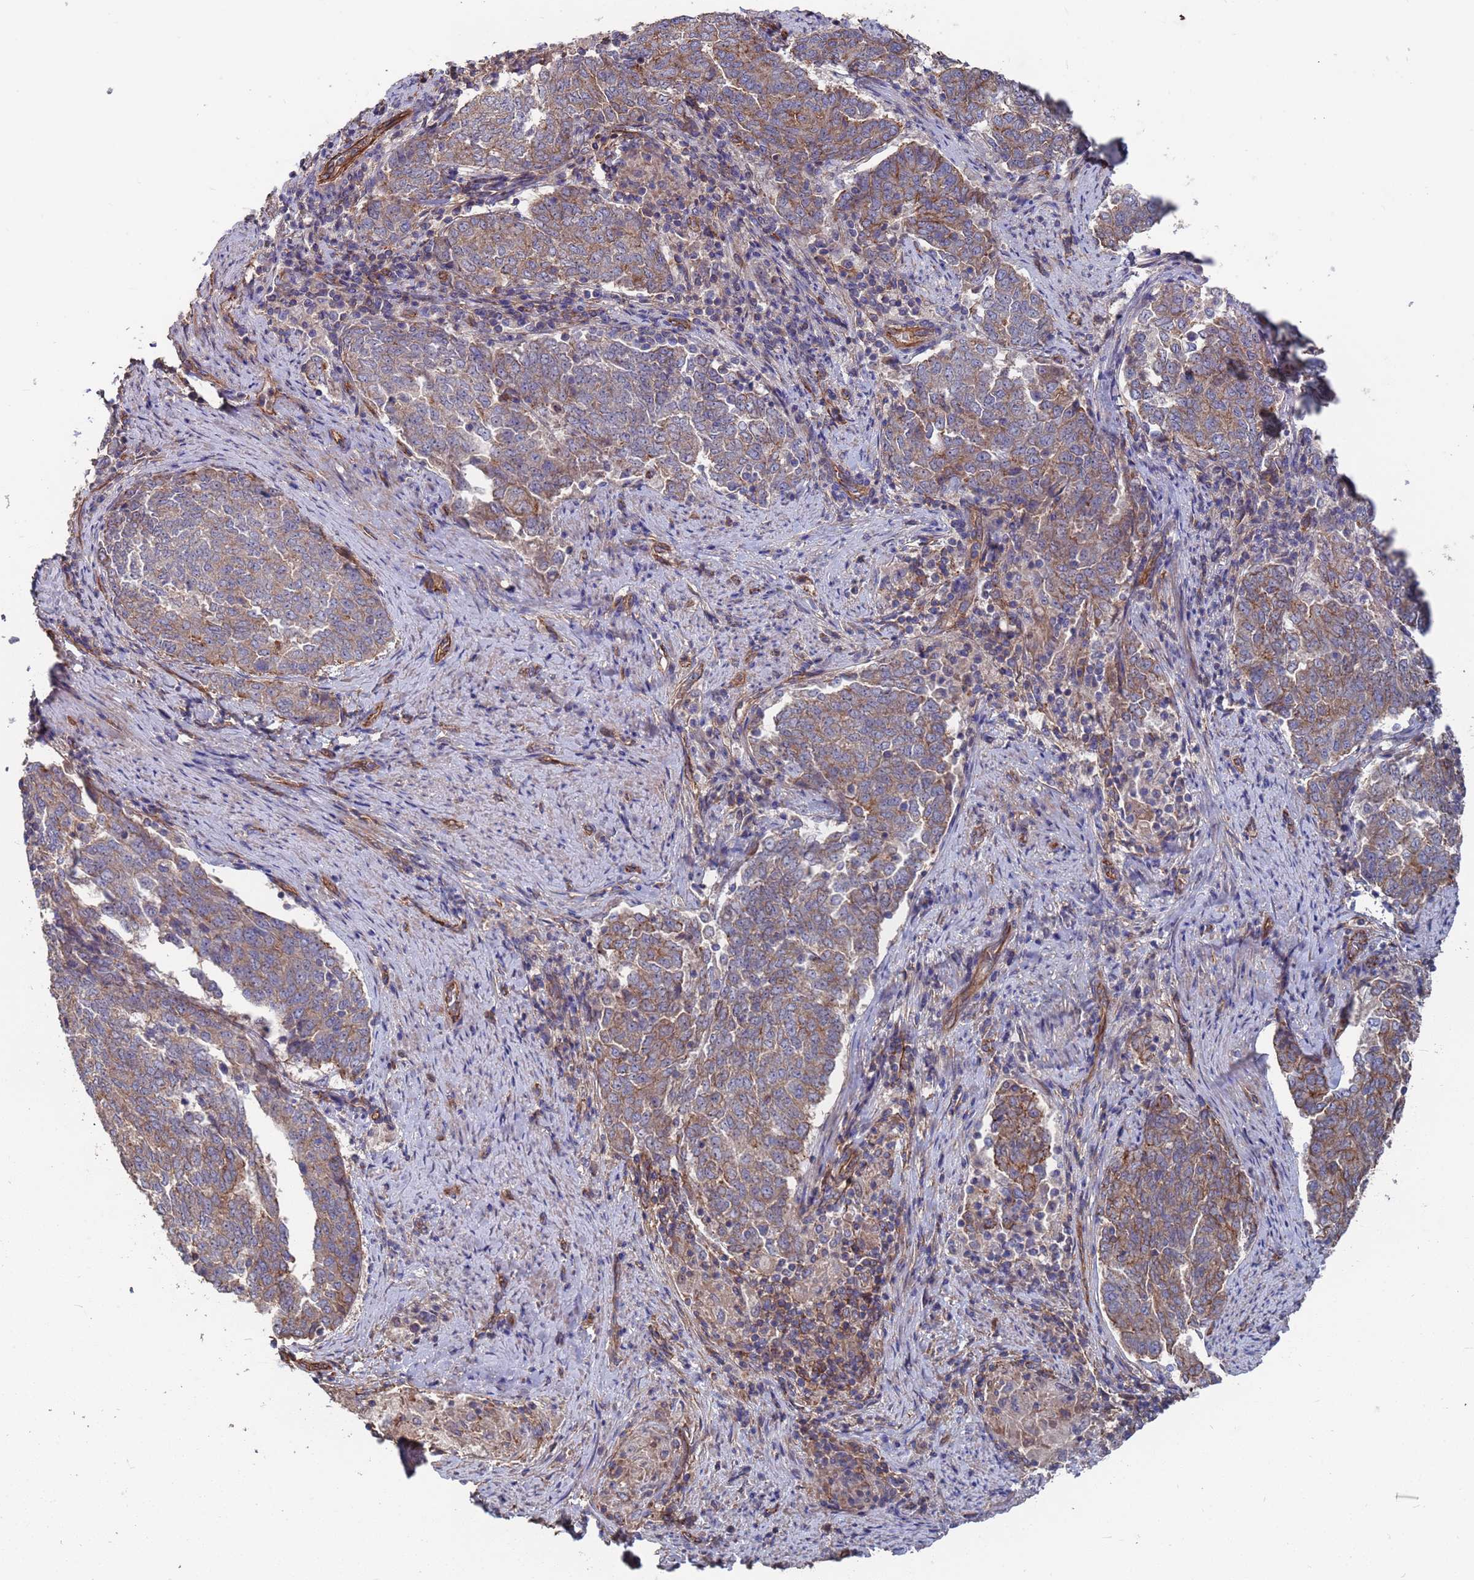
{"staining": {"intensity": "weak", "quantity": ">75%", "location": "cytoplasmic/membranous"}, "tissue": "endometrial cancer", "cell_type": "Tumor cells", "image_type": "cancer", "snomed": [{"axis": "morphology", "description": "Adenocarcinoma, NOS"}, {"axis": "topography", "description": "Endometrium"}], "caption": "Adenocarcinoma (endometrial) stained with DAB (3,3'-diaminobenzidine) immunohistochemistry (IHC) reveals low levels of weak cytoplasmic/membranous expression in approximately >75% of tumor cells.", "gene": "NDUFAF6", "patient": {"sex": "female", "age": 80}}